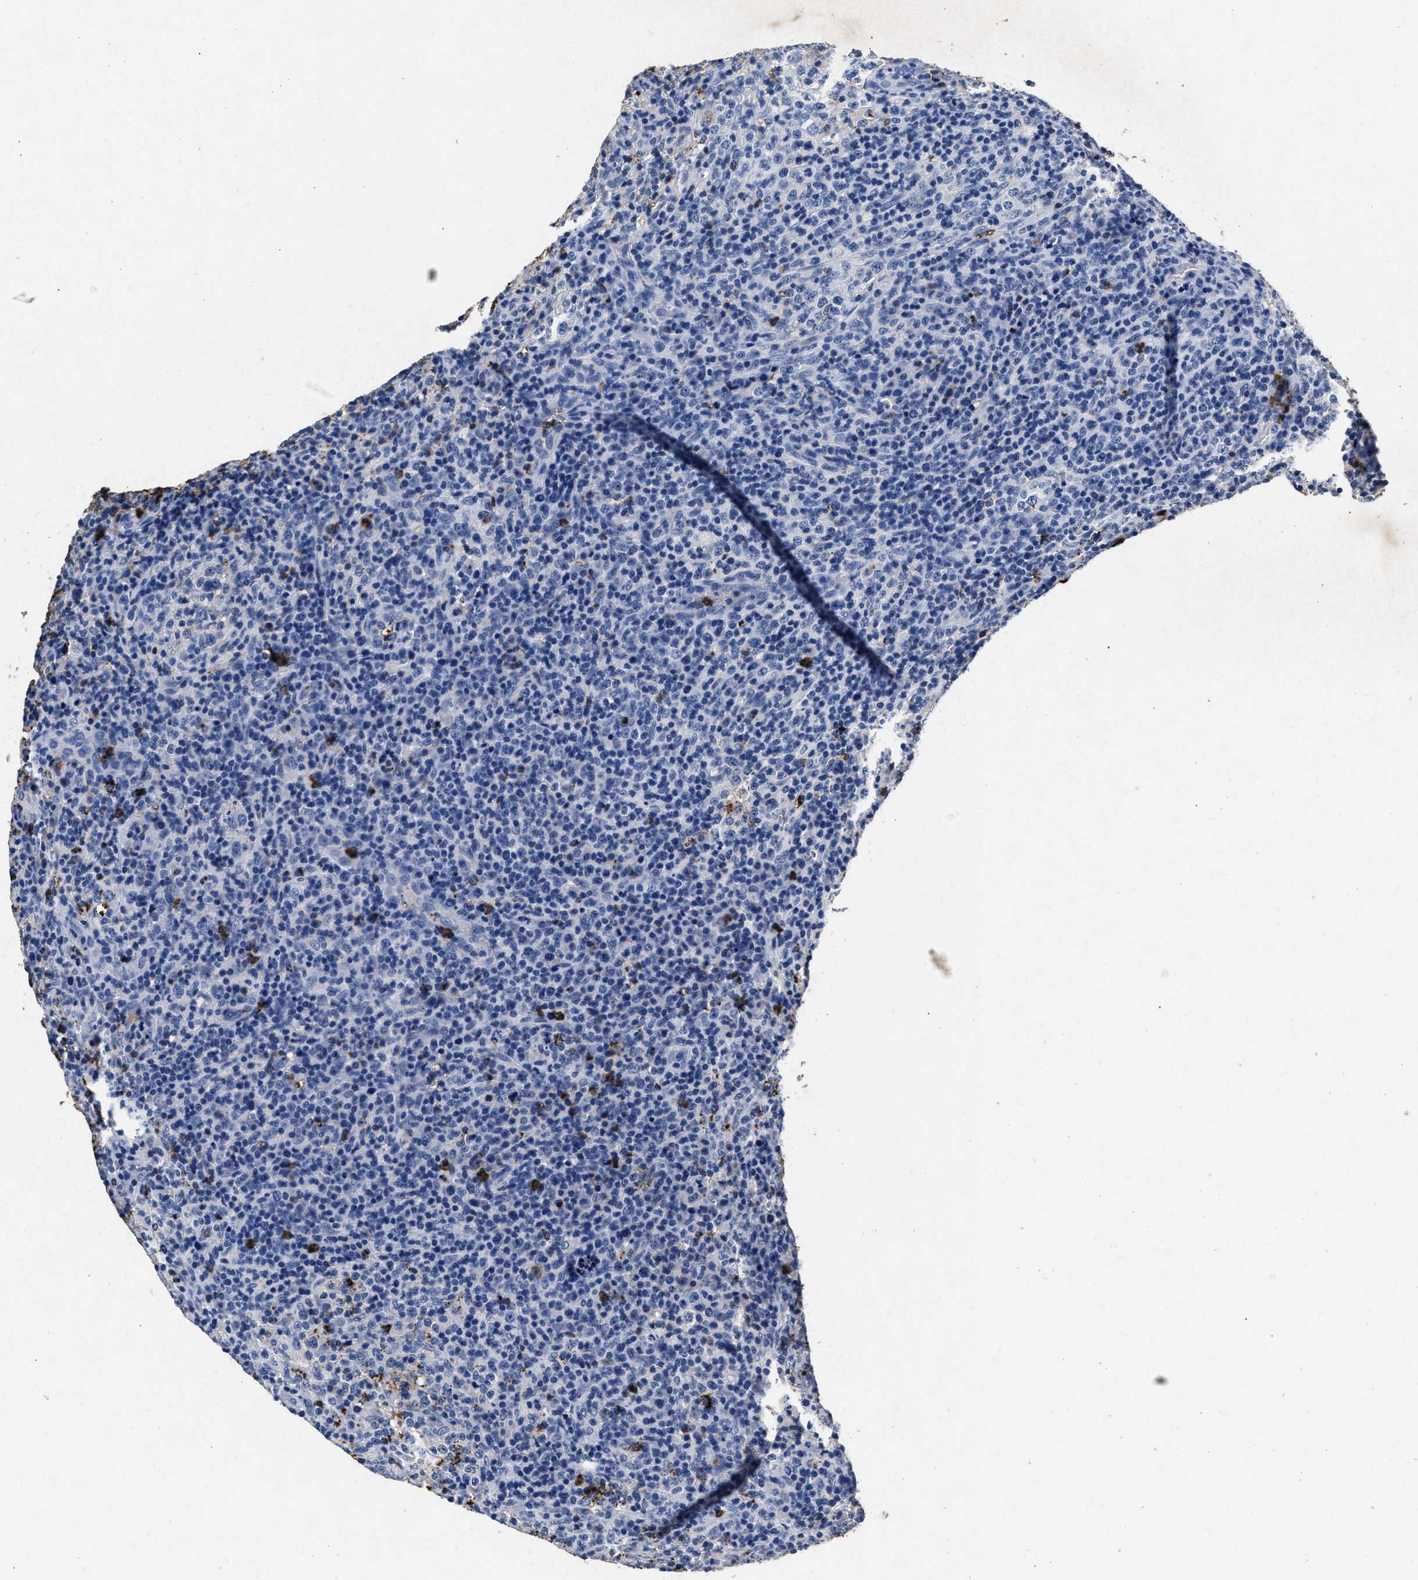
{"staining": {"intensity": "negative", "quantity": "none", "location": "none"}, "tissue": "lymphoma", "cell_type": "Tumor cells", "image_type": "cancer", "snomed": [{"axis": "morphology", "description": "Malignant lymphoma, non-Hodgkin's type, High grade"}, {"axis": "topography", "description": "Lymph node"}], "caption": "The immunohistochemistry (IHC) photomicrograph has no significant staining in tumor cells of lymphoma tissue. (IHC, brightfield microscopy, high magnification).", "gene": "LTB4R2", "patient": {"sex": "female", "age": 76}}